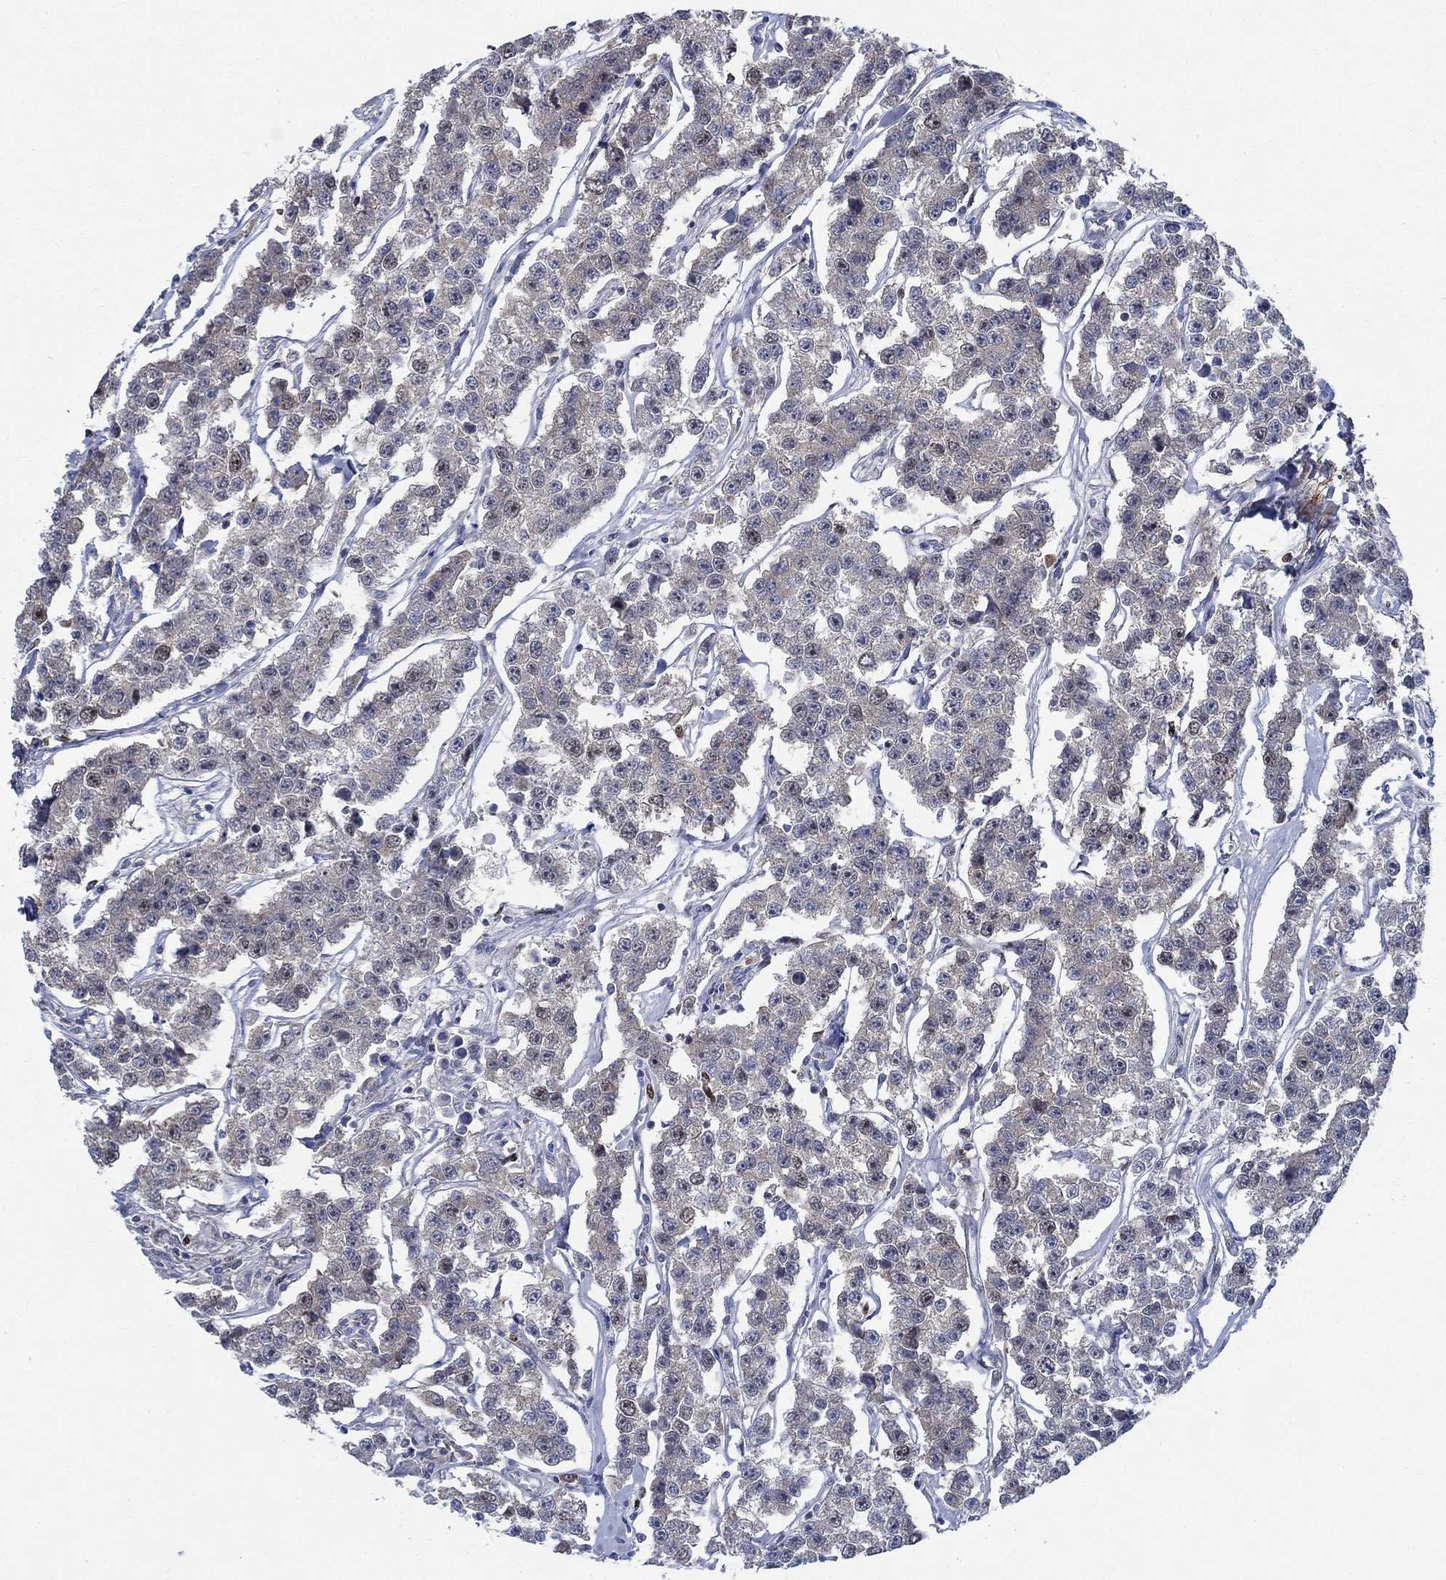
{"staining": {"intensity": "negative", "quantity": "none", "location": "none"}, "tissue": "testis cancer", "cell_type": "Tumor cells", "image_type": "cancer", "snomed": [{"axis": "morphology", "description": "Seminoma, NOS"}, {"axis": "topography", "description": "Testis"}], "caption": "This is a micrograph of immunohistochemistry (IHC) staining of testis cancer, which shows no positivity in tumor cells.", "gene": "MMP24", "patient": {"sex": "male", "age": 59}}